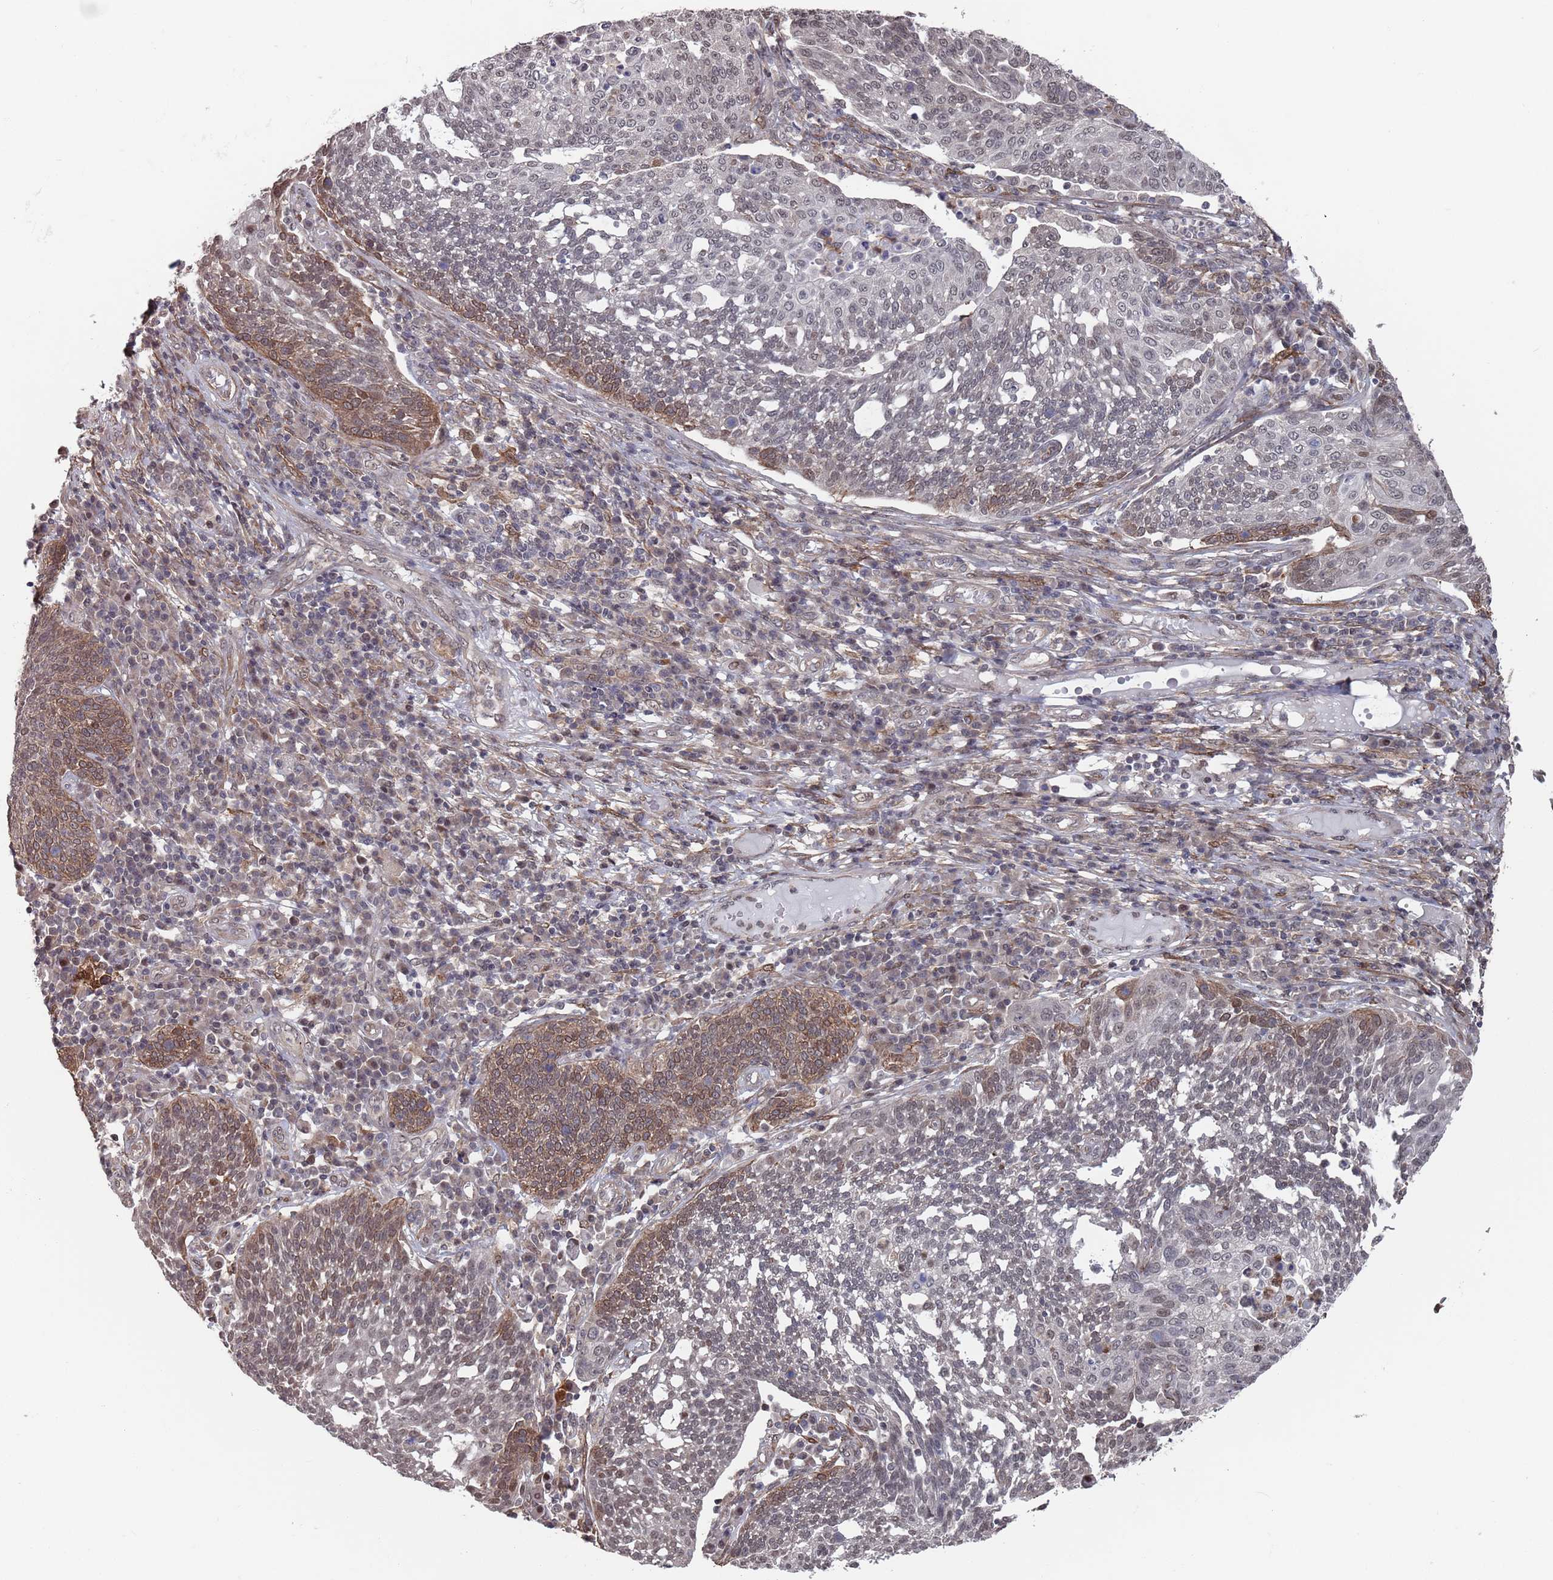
{"staining": {"intensity": "moderate", "quantity": "<25%", "location": "cytoplasmic/membranous,nuclear"}, "tissue": "cervical cancer", "cell_type": "Tumor cells", "image_type": "cancer", "snomed": [{"axis": "morphology", "description": "Squamous cell carcinoma, NOS"}, {"axis": "topography", "description": "Cervix"}], "caption": "A low amount of moderate cytoplasmic/membranous and nuclear expression is seen in approximately <25% of tumor cells in squamous cell carcinoma (cervical) tissue.", "gene": "DGKD", "patient": {"sex": "female", "age": 34}}